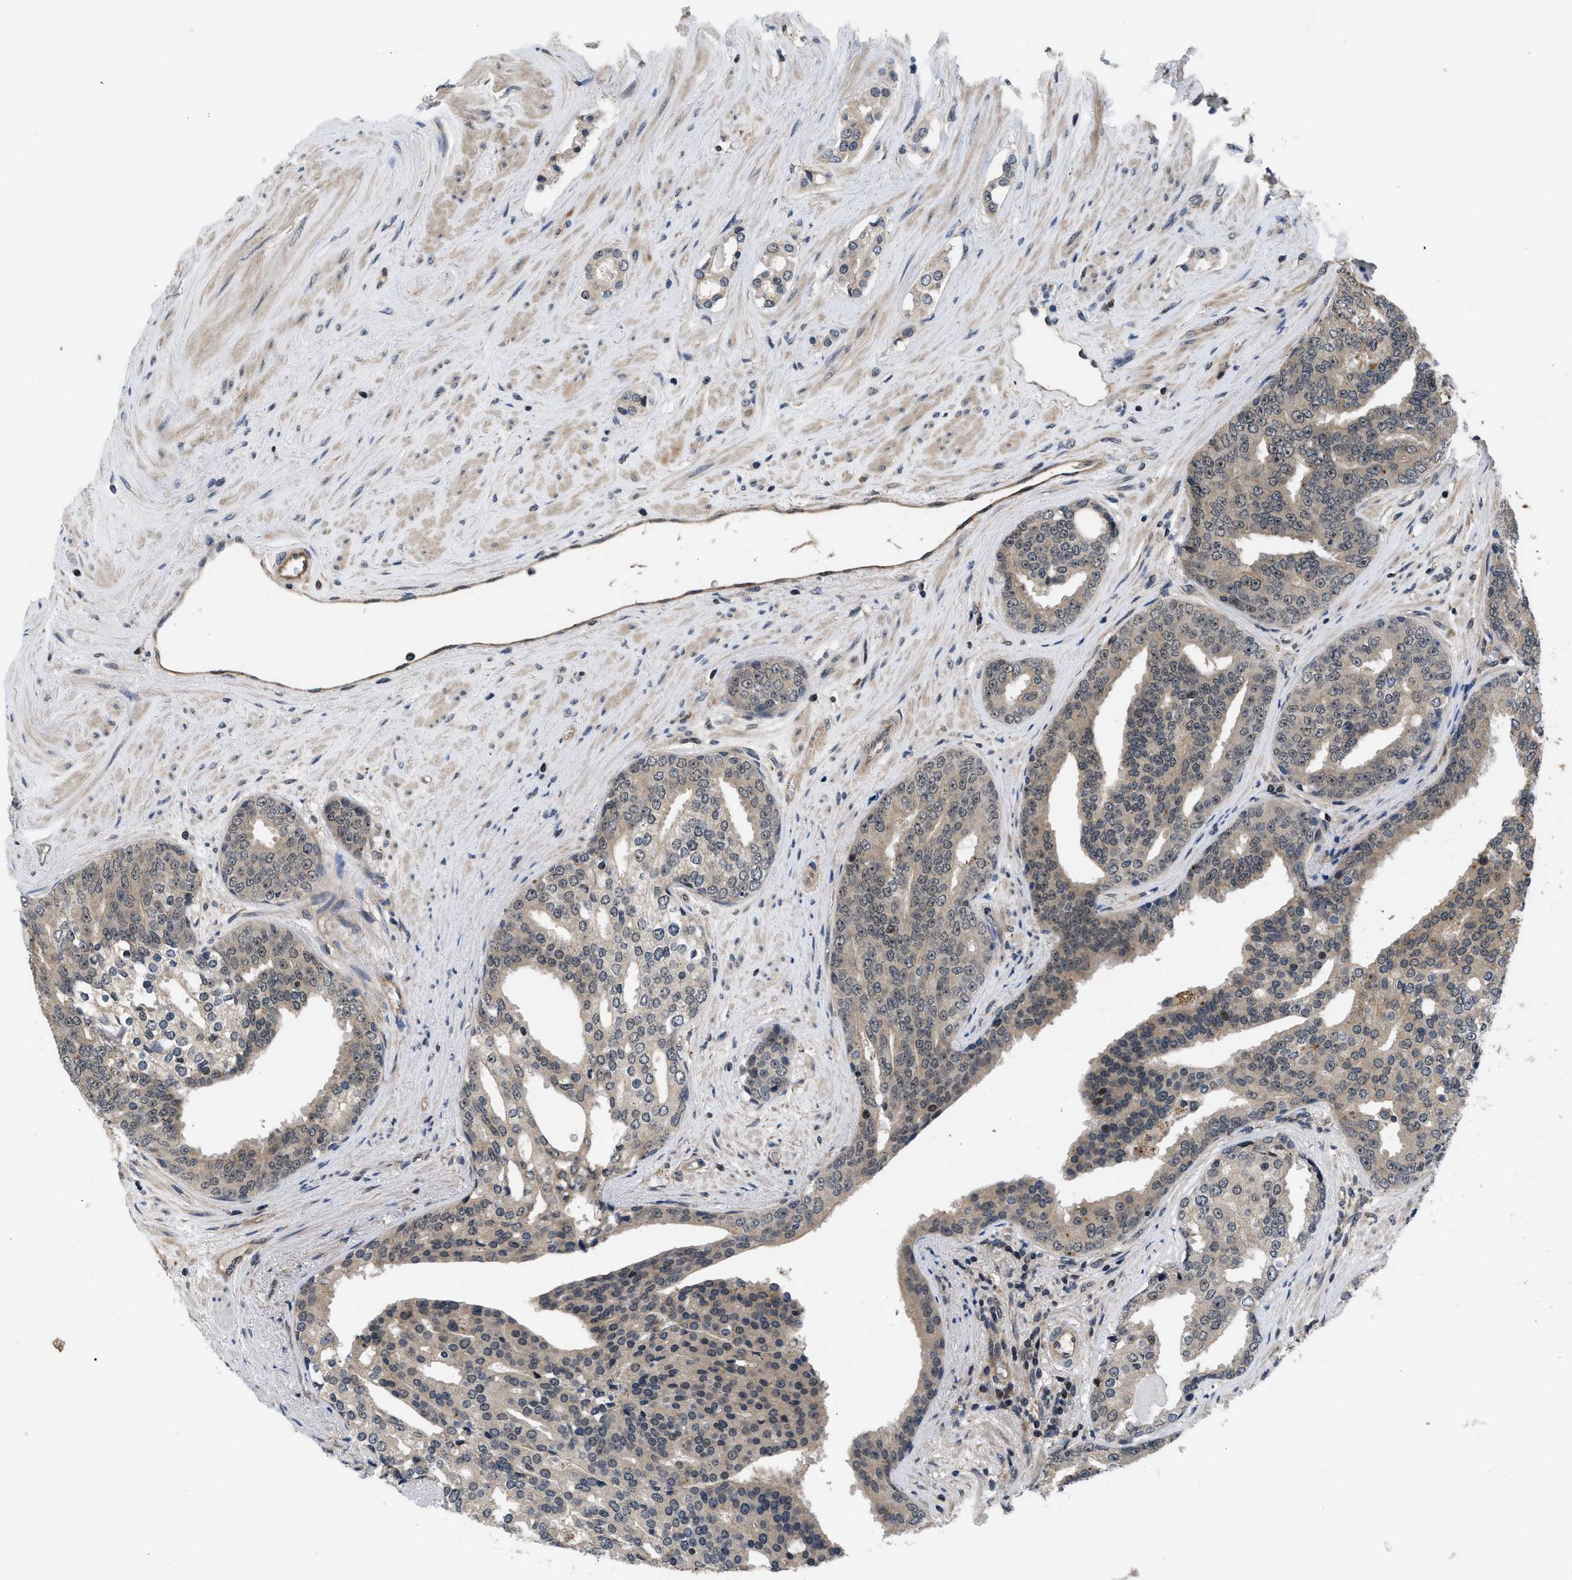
{"staining": {"intensity": "weak", "quantity": ">75%", "location": "cytoplasmic/membranous"}, "tissue": "prostate cancer", "cell_type": "Tumor cells", "image_type": "cancer", "snomed": [{"axis": "morphology", "description": "Adenocarcinoma, High grade"}, {"axis": "topography", "description": "Prostate"}], "caption": "Prostate cancer stained for a protein (brown) exhibits weak cytoplasmic/membranous positive positivity in about >75% of tumor cells.", "gene": "DNAJC14", "patient": {"sex": "male", "age": 71}}